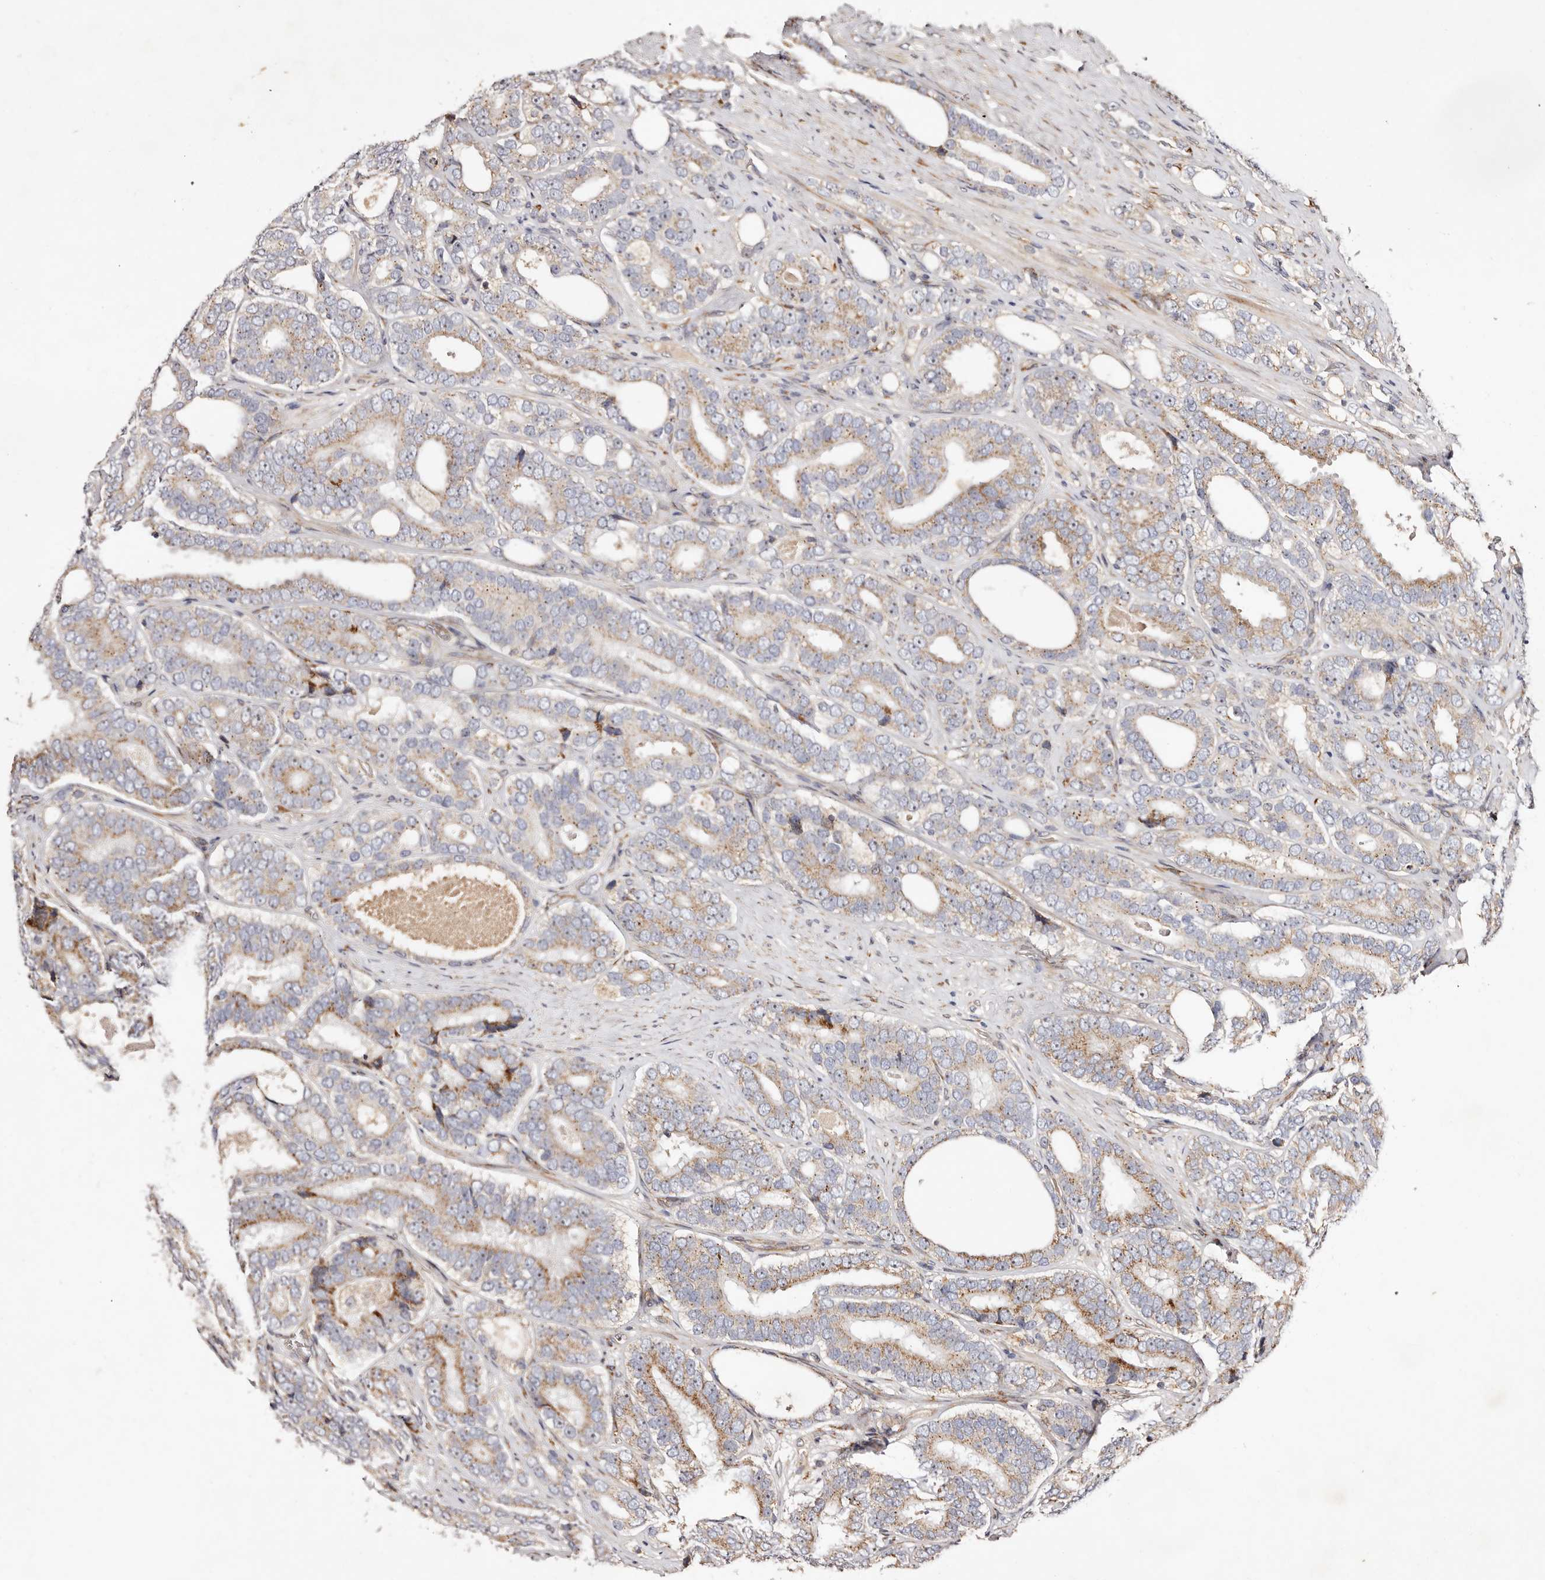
{"staining": {"intensity": "moderate", "quantity": "25%-75%", "location": "cytoplasmic/membranous"}, "tissue": "prostate cancer", "cell_type": "Tumor cells", "image_type": "cancer", "snomed": [{"axis": "morphology", "description": "Adenocarcinoma, High grade"}, {"axis": "topography", "description": "Prostate"}], "caption": "An image of human prostate cancer stained for a protein displays moderate cytoplasmic/membranous brown staining in tumor cells.", "gene": "SERPINH1", "patient": {"sex": "male", "age": 56}}